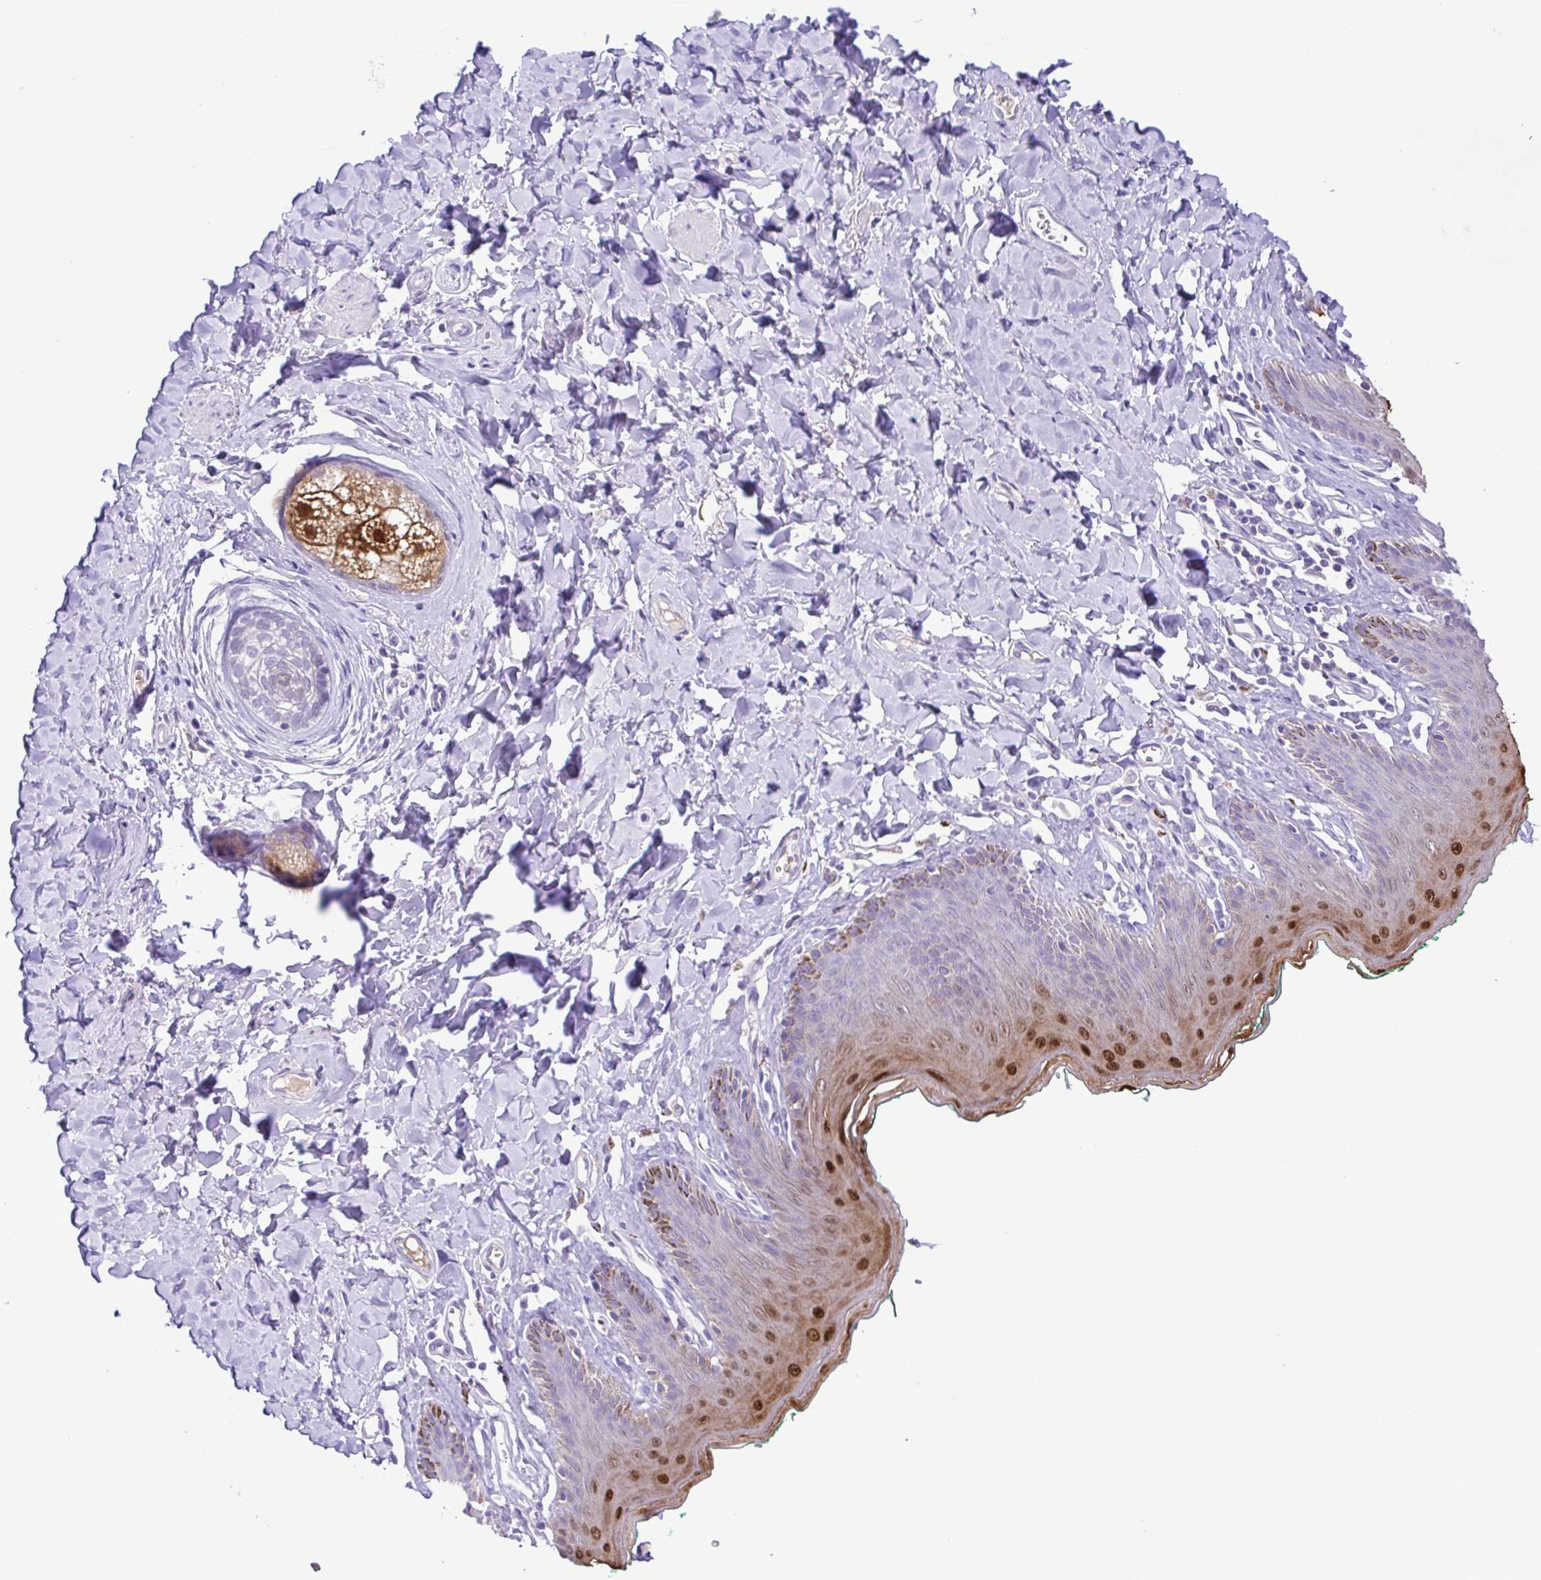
{"staining": {"intensity": "strong", "quantity": "<25%", "location": "nuclear"}, "tissue": "skin", "cell_type": "Epidermal cells", "image_type": "normal", "snomed": [{"axis": "morphology", "description": "Normal tissue, NOS"}, {"axis": "topography", "description": "Vulva"}, {"axis": "topography", "description": "Peripheral nerve tissue"}], "caption": "Brown immunohistochemical staining in normal skin demonstrates strong nuclear staining in approximately <25% of epidermal cells. The staining was performed using DAB to visualize the protein expression in brown, while the nuclei were stained in blue with hematoxylin (Magnification: 20x).", "gene": "CASP14", "patient": {"sex": "female", "age": 66}}